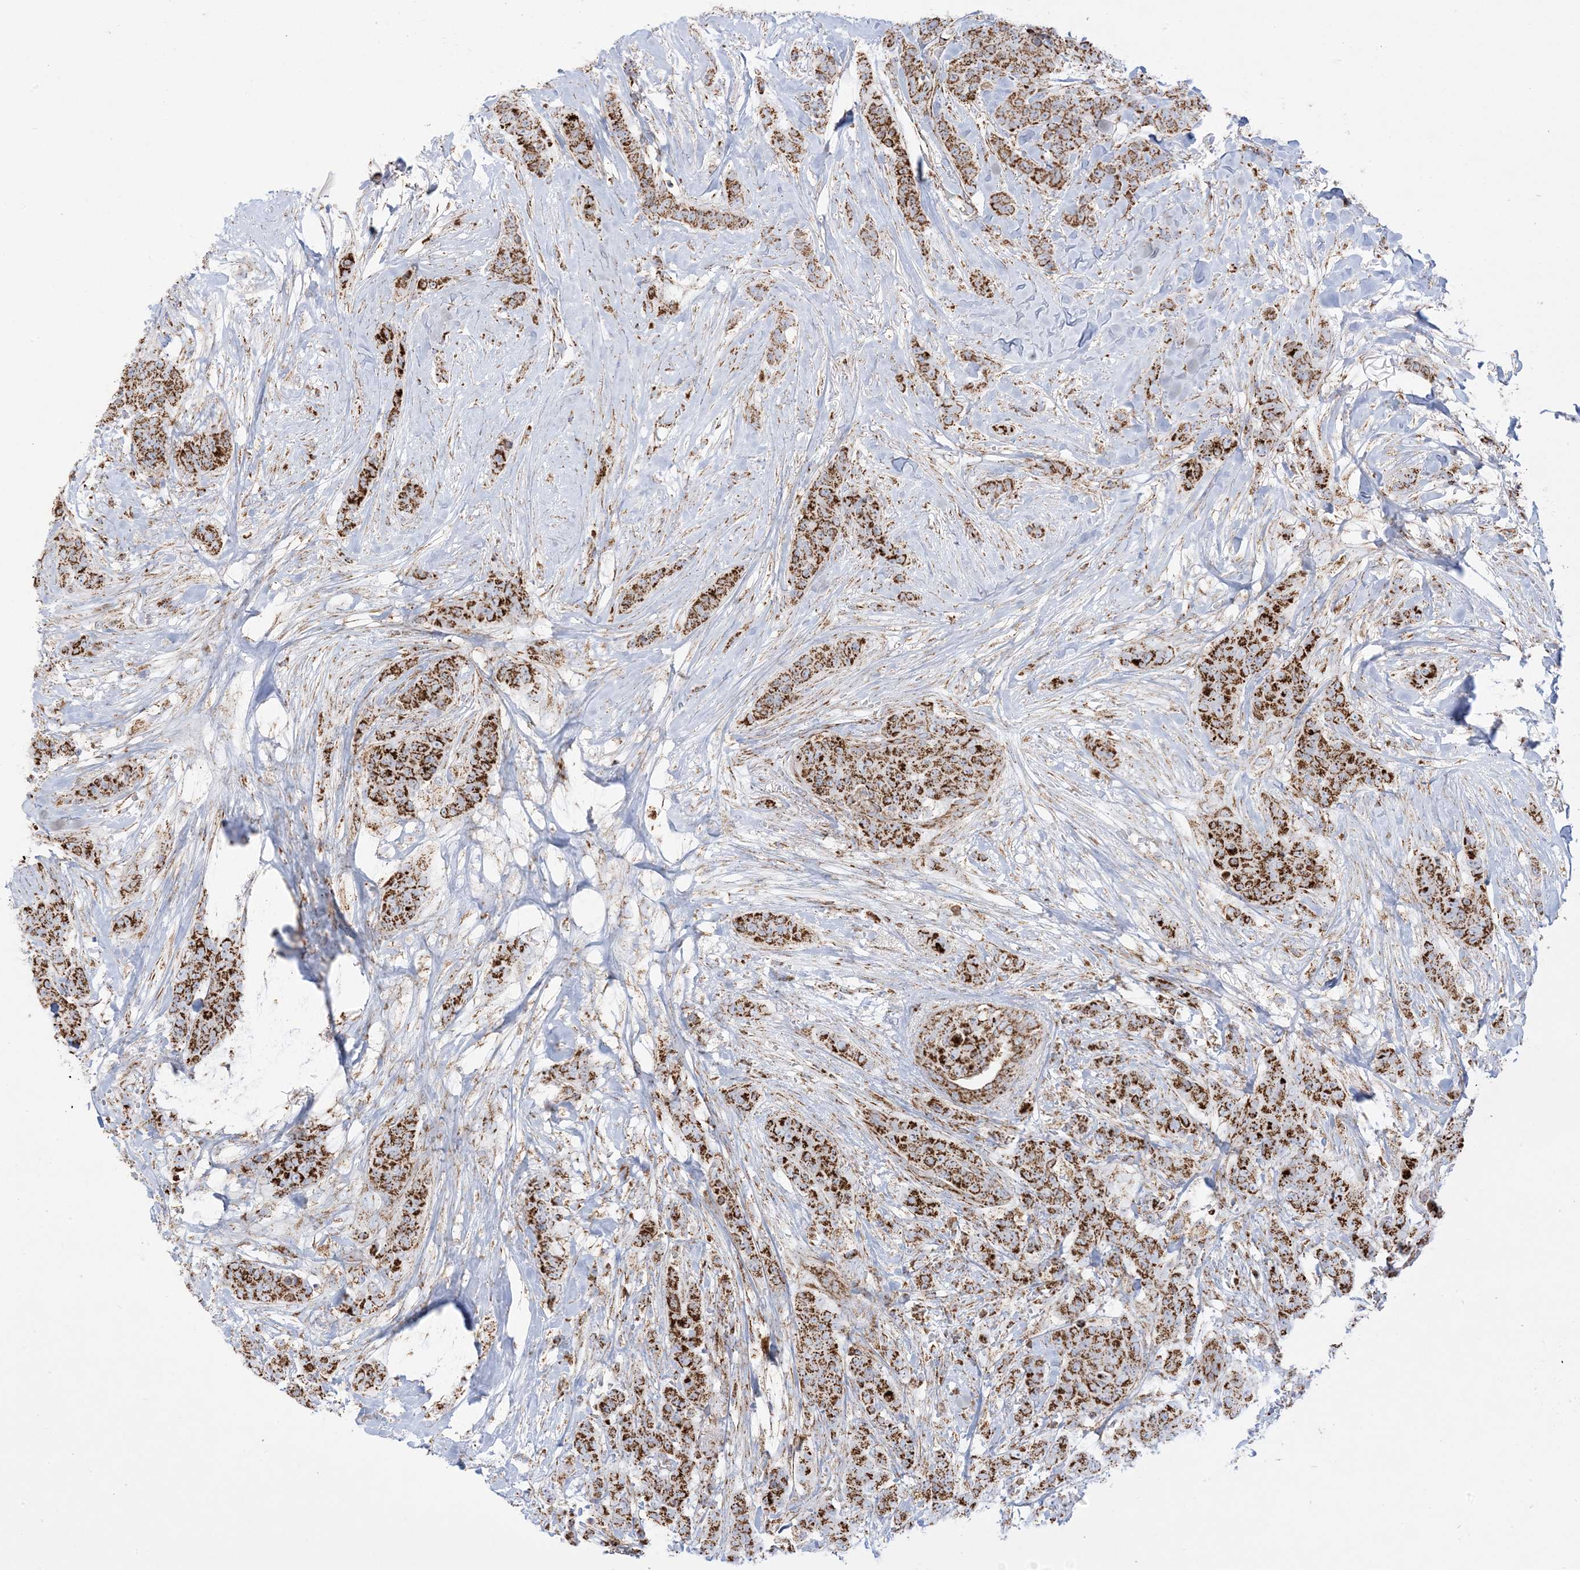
{"staining": {"intensity": "strong", "quantity": ">75%", "location": "cytoplasmic/membranous"}, "tissue": "breast cancer", "cell_type": "Tumor cells", "image_type": "cancer", "snomed": [{"axis": "morphology", "description": "Duct carcinoma"}, {"axis": "topography", "description": "Breast"}], "caption": "This photomicrograph exhibits infiltrating ductal carcinoma (breast) stained with IHC to label a protein in brown. The cytoplasmic/membranous of tumor cells show strong positivity for the protein. Nuclei are counter-stained blue.", "gene": "MRPS36", "patient": {"sex": "female", "age": 40}}